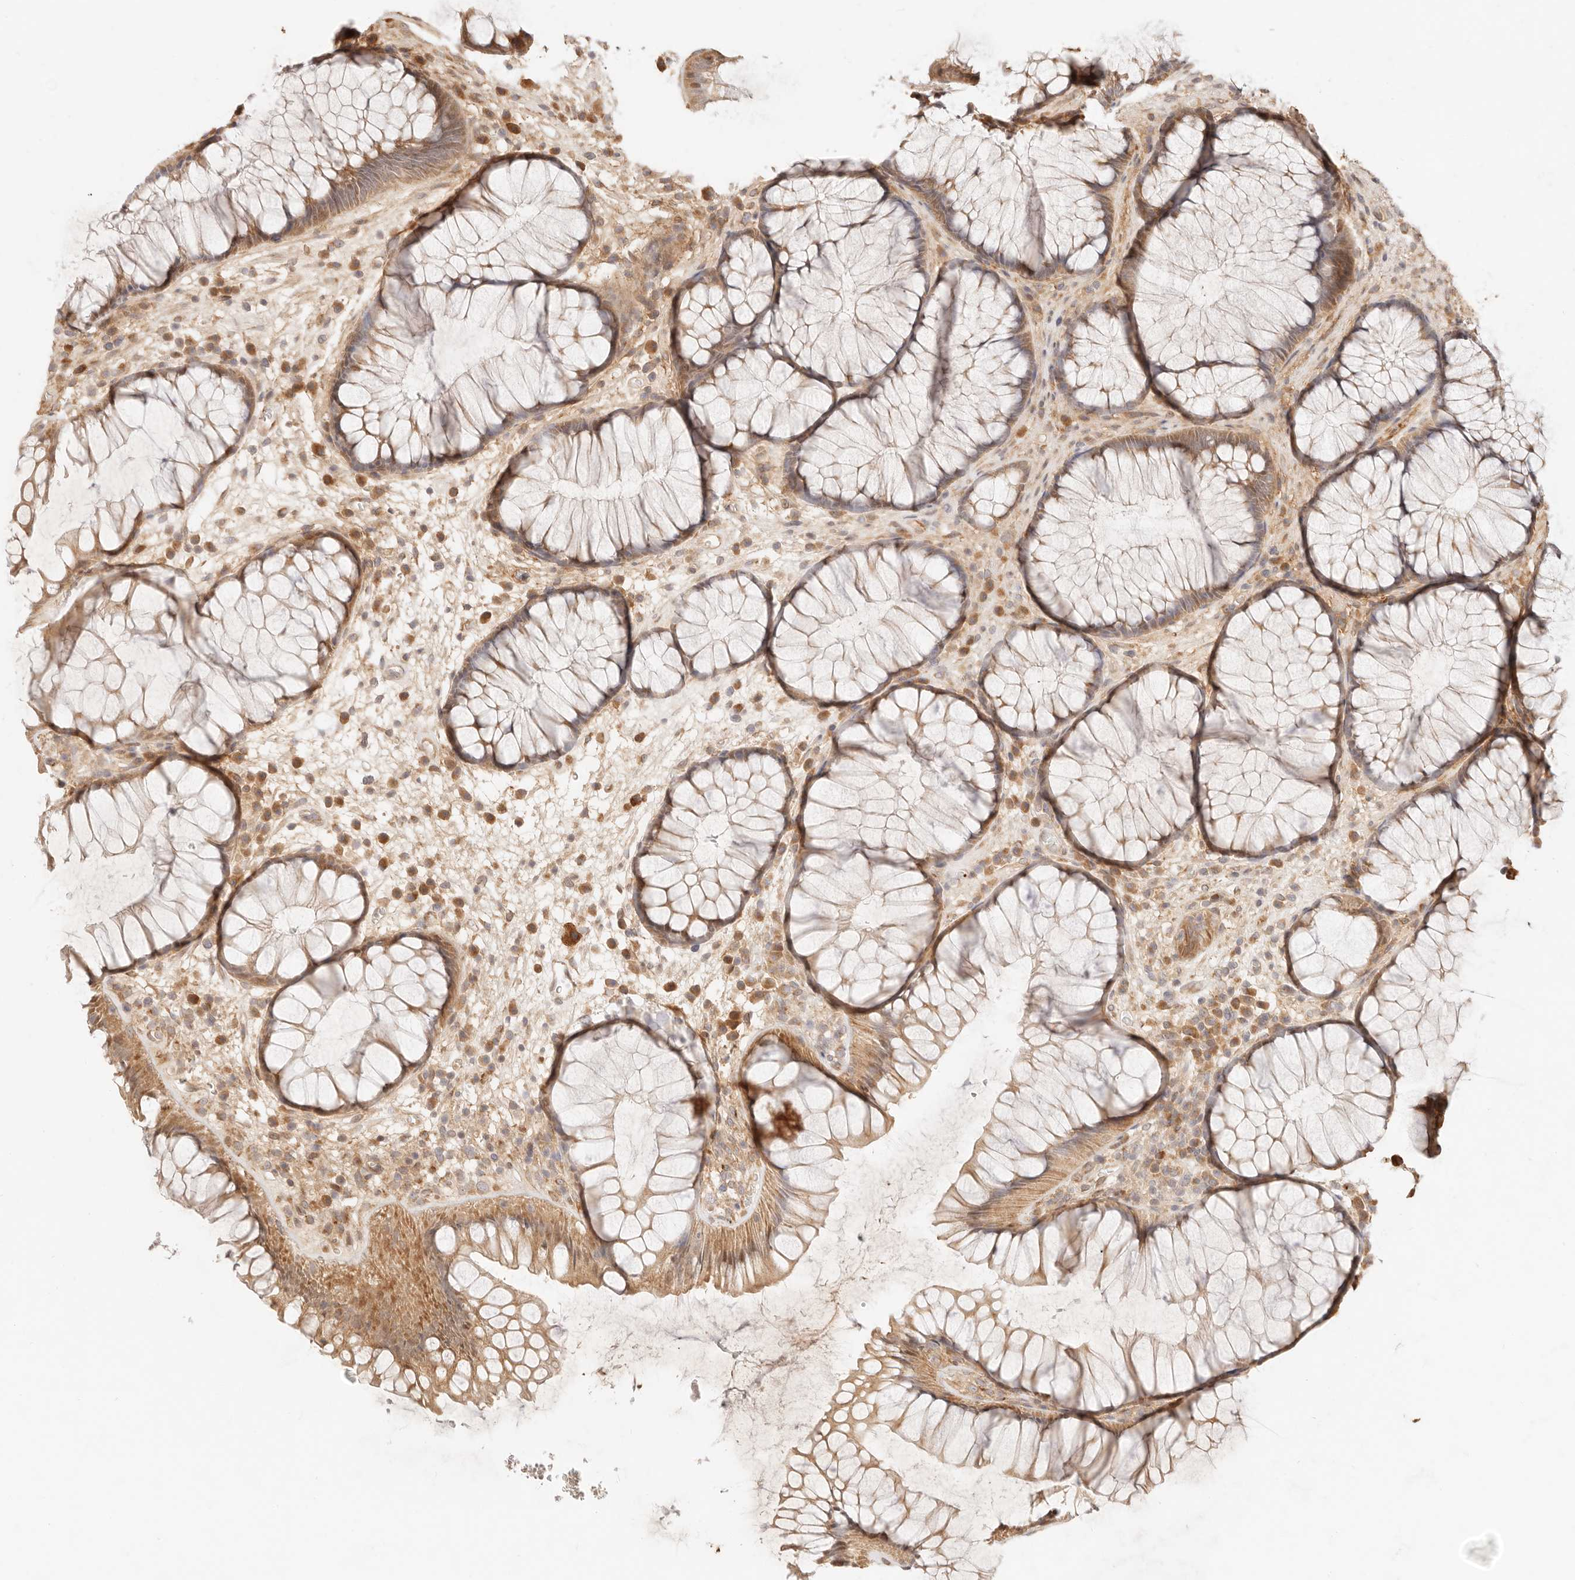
{"staining": {"intensity": "moderate", "quantity": ">75%", "location": "cytoplasmic/membranous"}, "tissue": "rectum", "cell_type": "Glandular cells", "image_type": "normal", "snomed": [{"axis": "morphology", "description": "Normal tissue, NOS"}, {"axis": "topography", "description": "Rectum"}], "caption": "Protein expression analysis of normal human rectum reveals moderate cytoplasmic/membranous staining in about >75% of glandular cells. Nuclei are stained in blue.", "gene": "UBXN10", "patient": {"sex": "male", "age": 51}}